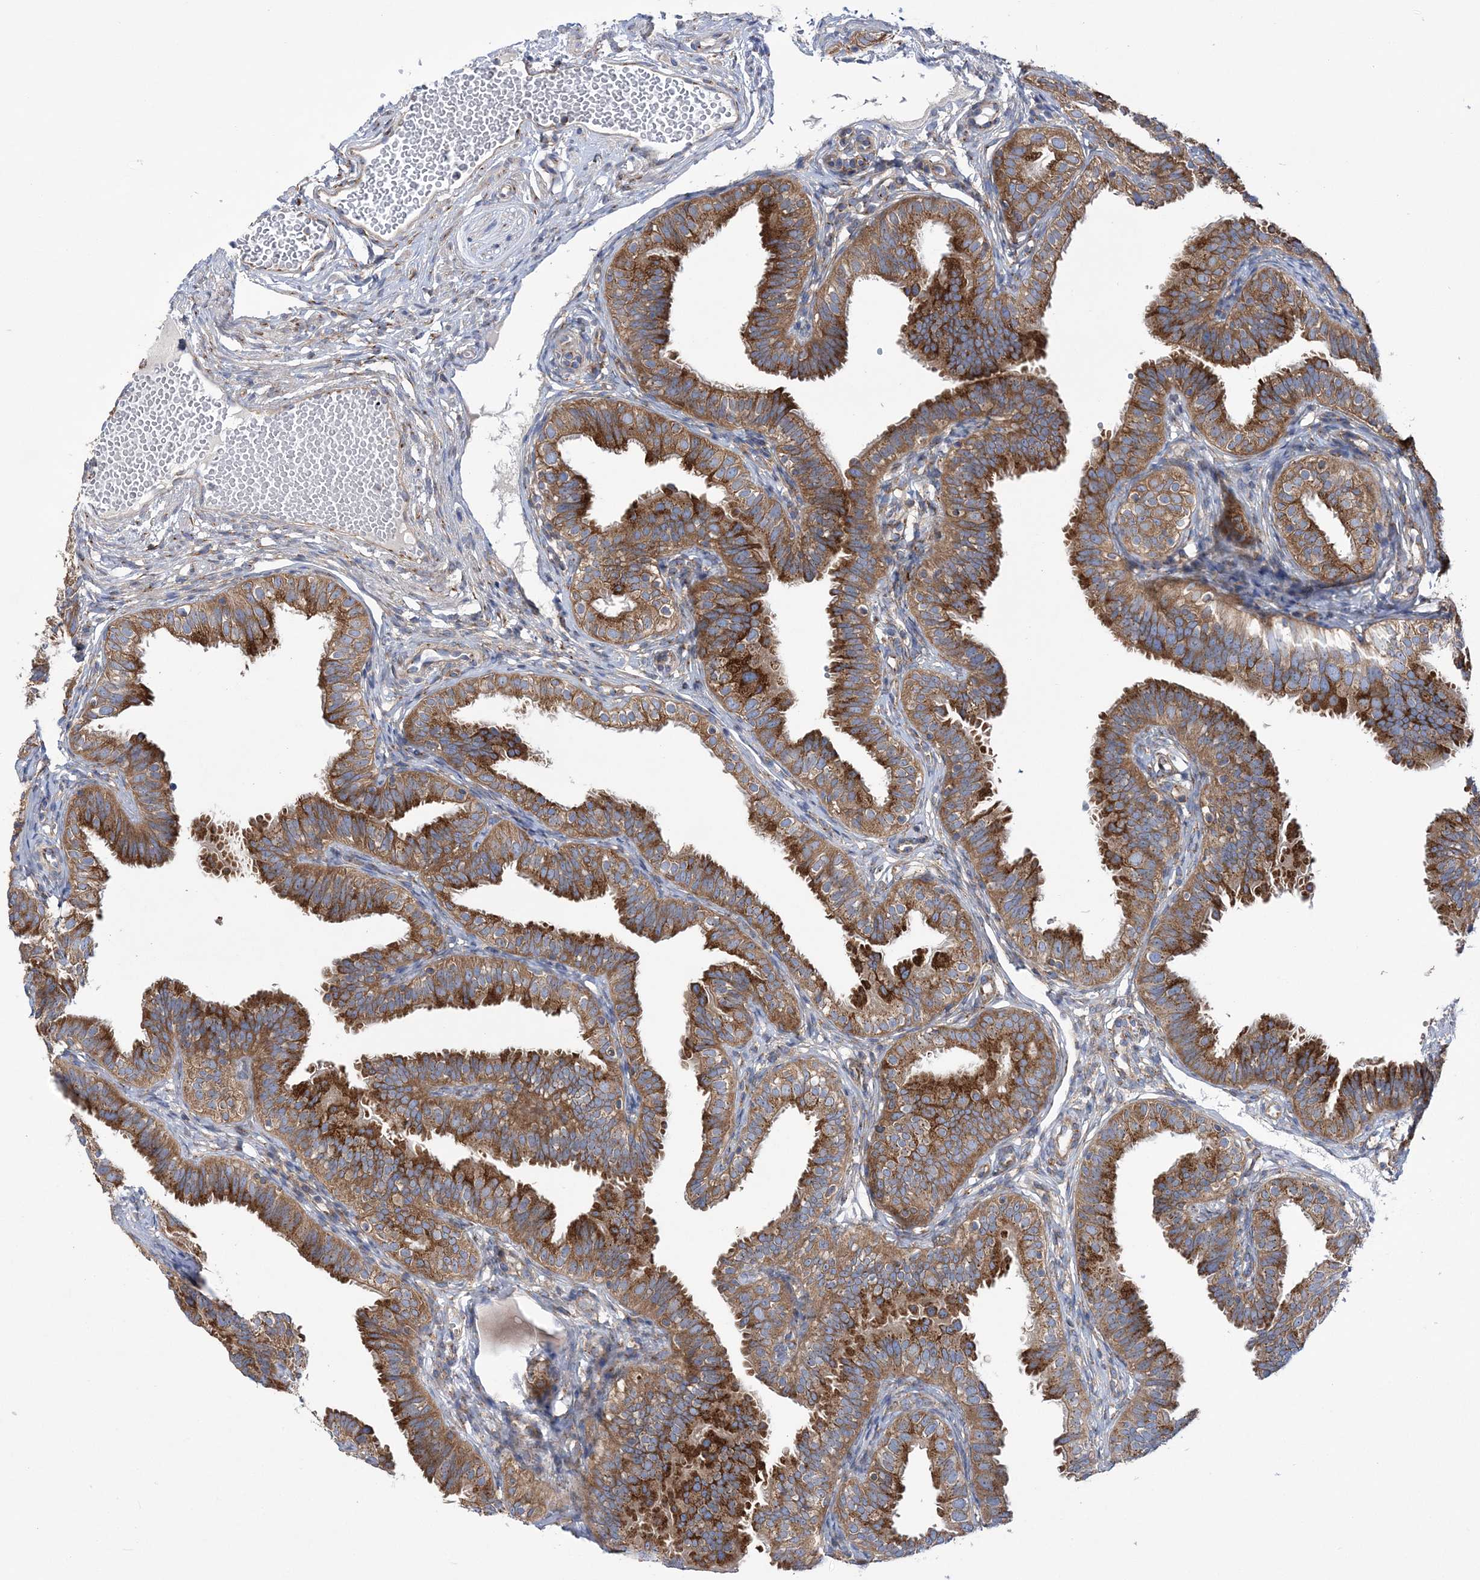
{"staining": {"intensity": "strong", "quantity": ">75%", "location": "cytoplasmic/membranous"}, "tissue": "fallopian tube", "cell_type": "Glandular cells", "image_type": "normal", "snomed": [{"axis": "morphology", "description": "Normal tissue, NOS"}, {"axis": "topography", "description": "Fallopian tube"}], "caption": "Immunohistochemical staining of unremarkable human fallopian tube exhibits high levels of strong cytoplasmic/membranous expression in approximately >75% of glandular cells.", "gene": "COPB2", "patient": {"sex": "female", "age": 35}}